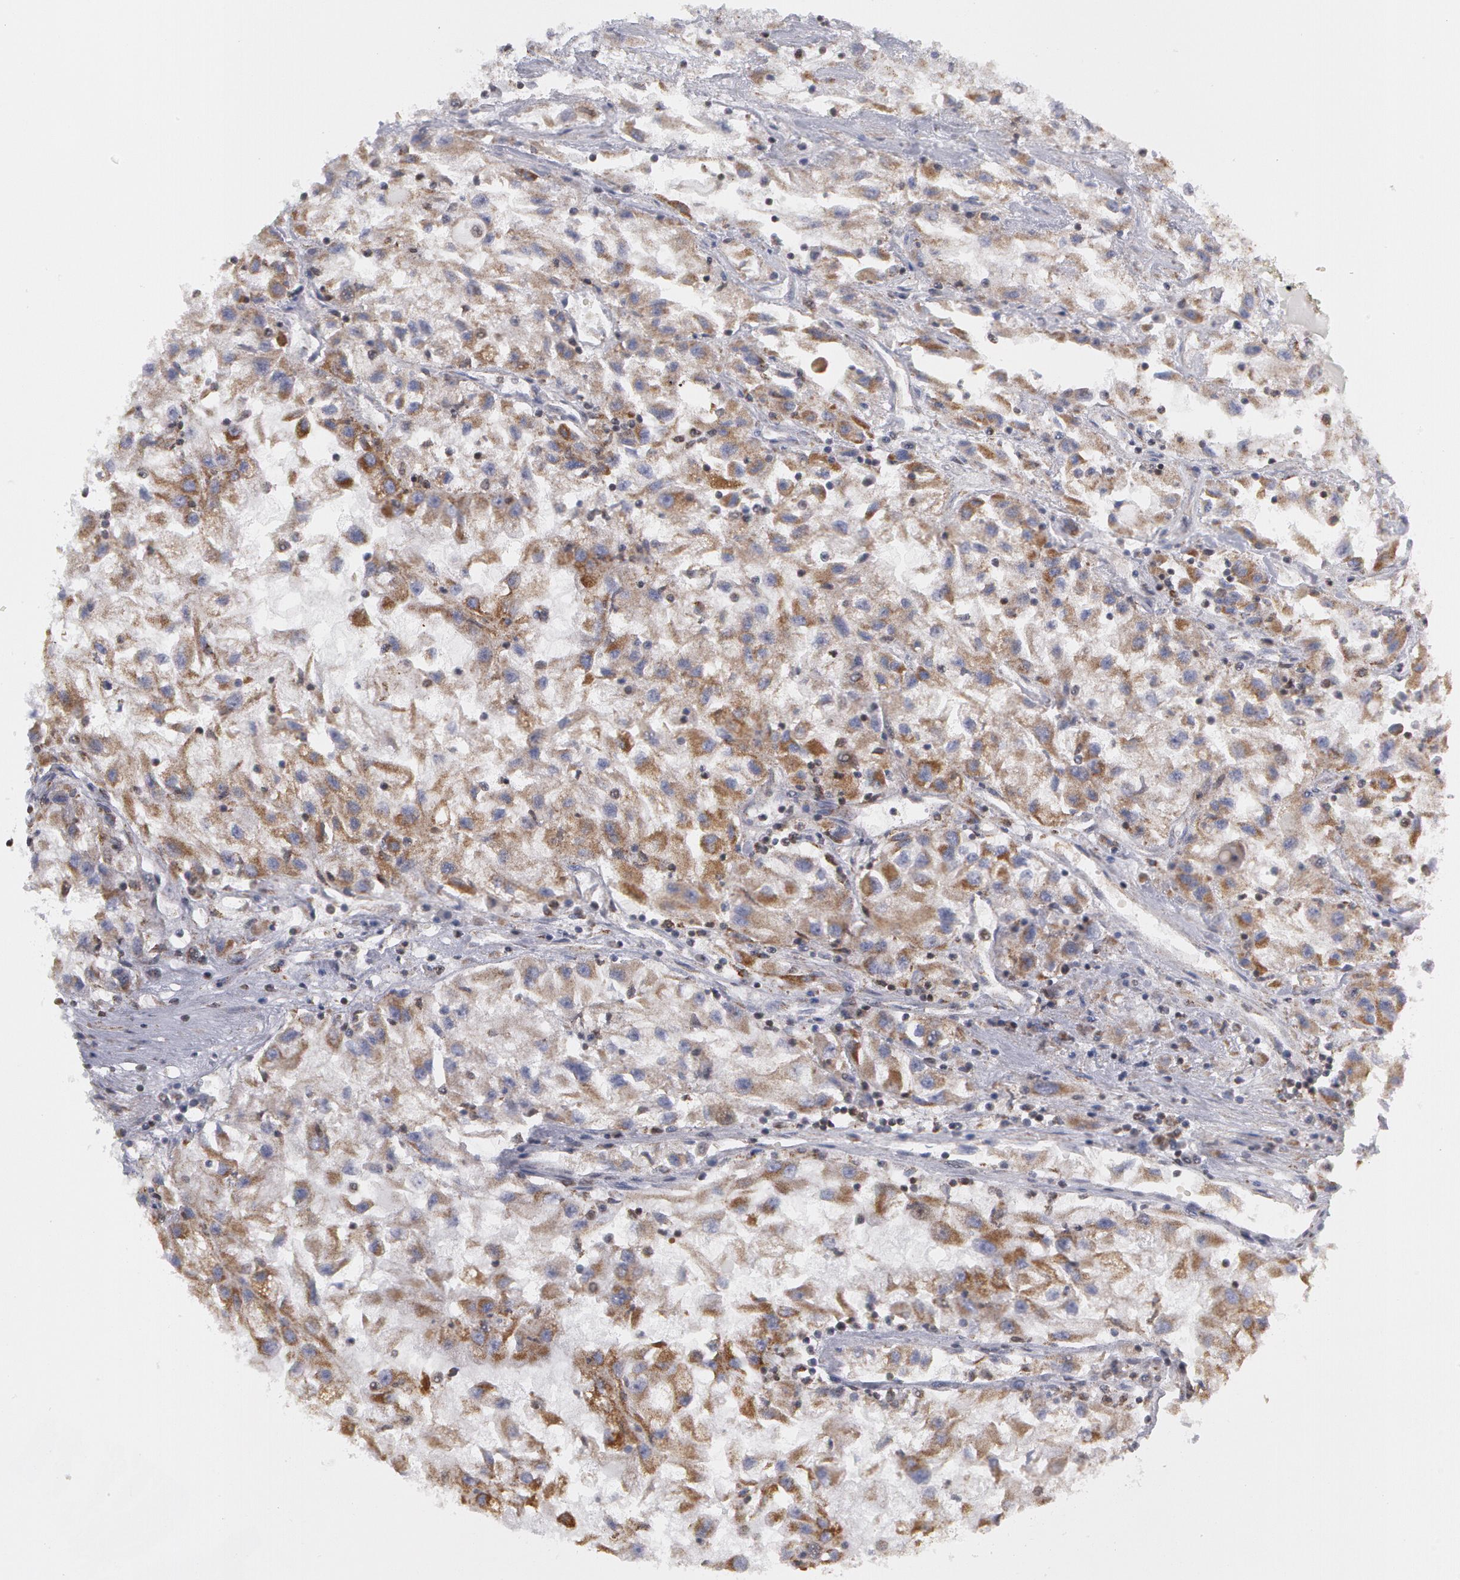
{"staining": {"intensity": "weak", "quantity": ">75%", "location": "cytoplasmic/membranous"}, "tissue": "renal cancer", "cell_type": "Tumor cells", "image_type": "cancer", "snomed": [{"axis": "morphology", "description": "Adenocarcinoma, NOS"}, {"axis": "topography", "description": "Kidney"}], "caption": "IHC image of renal cancer stained for a protein (brown), which reveals low levels of weak cytoplasmic/membranous positivity in approximately >75% of tumor cells.", "gene": "ERBB2", "patient": {"sex": "male", "age": 59}}